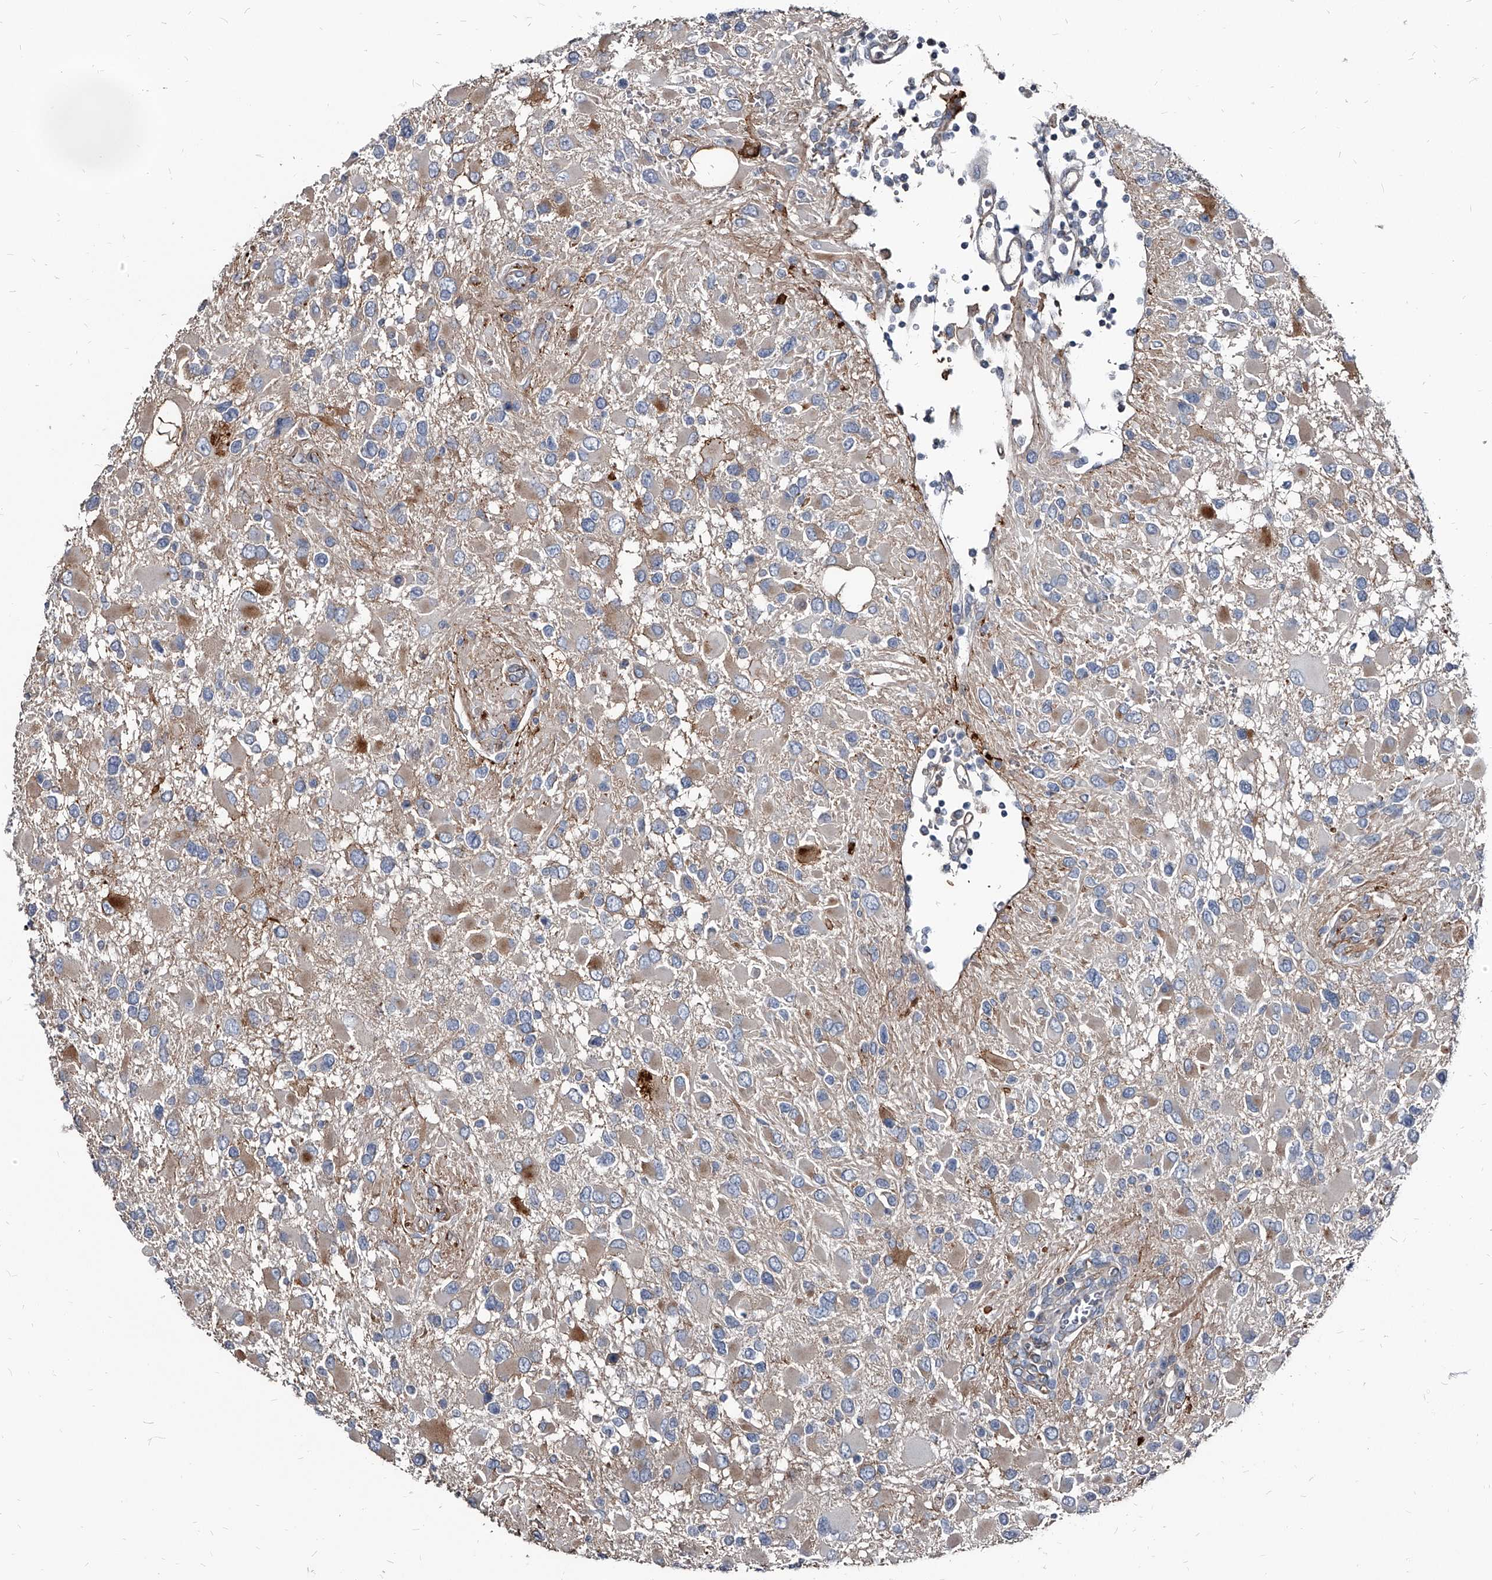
{"staining": {"intensity": "moderate", "quantity": "<25%", "location": "cytoplasmic/membranous"}, "tissue": "glioma", "cell_type": "Tumor cells", "image_type": "cancer", "snomed": [{"axis": "morphology", "description": "Glioma, malignant, High grade"}, {"axis": "topography", "description": "Brain"}], "caption": "A photomicrograph of malignant high-grade glioma stained for a protein displays moderate cytoplasmic/membranous brown staining in tumor cells.", "gene": "PGLYRP3", "patient": {"sex": "male", "age": 53}}